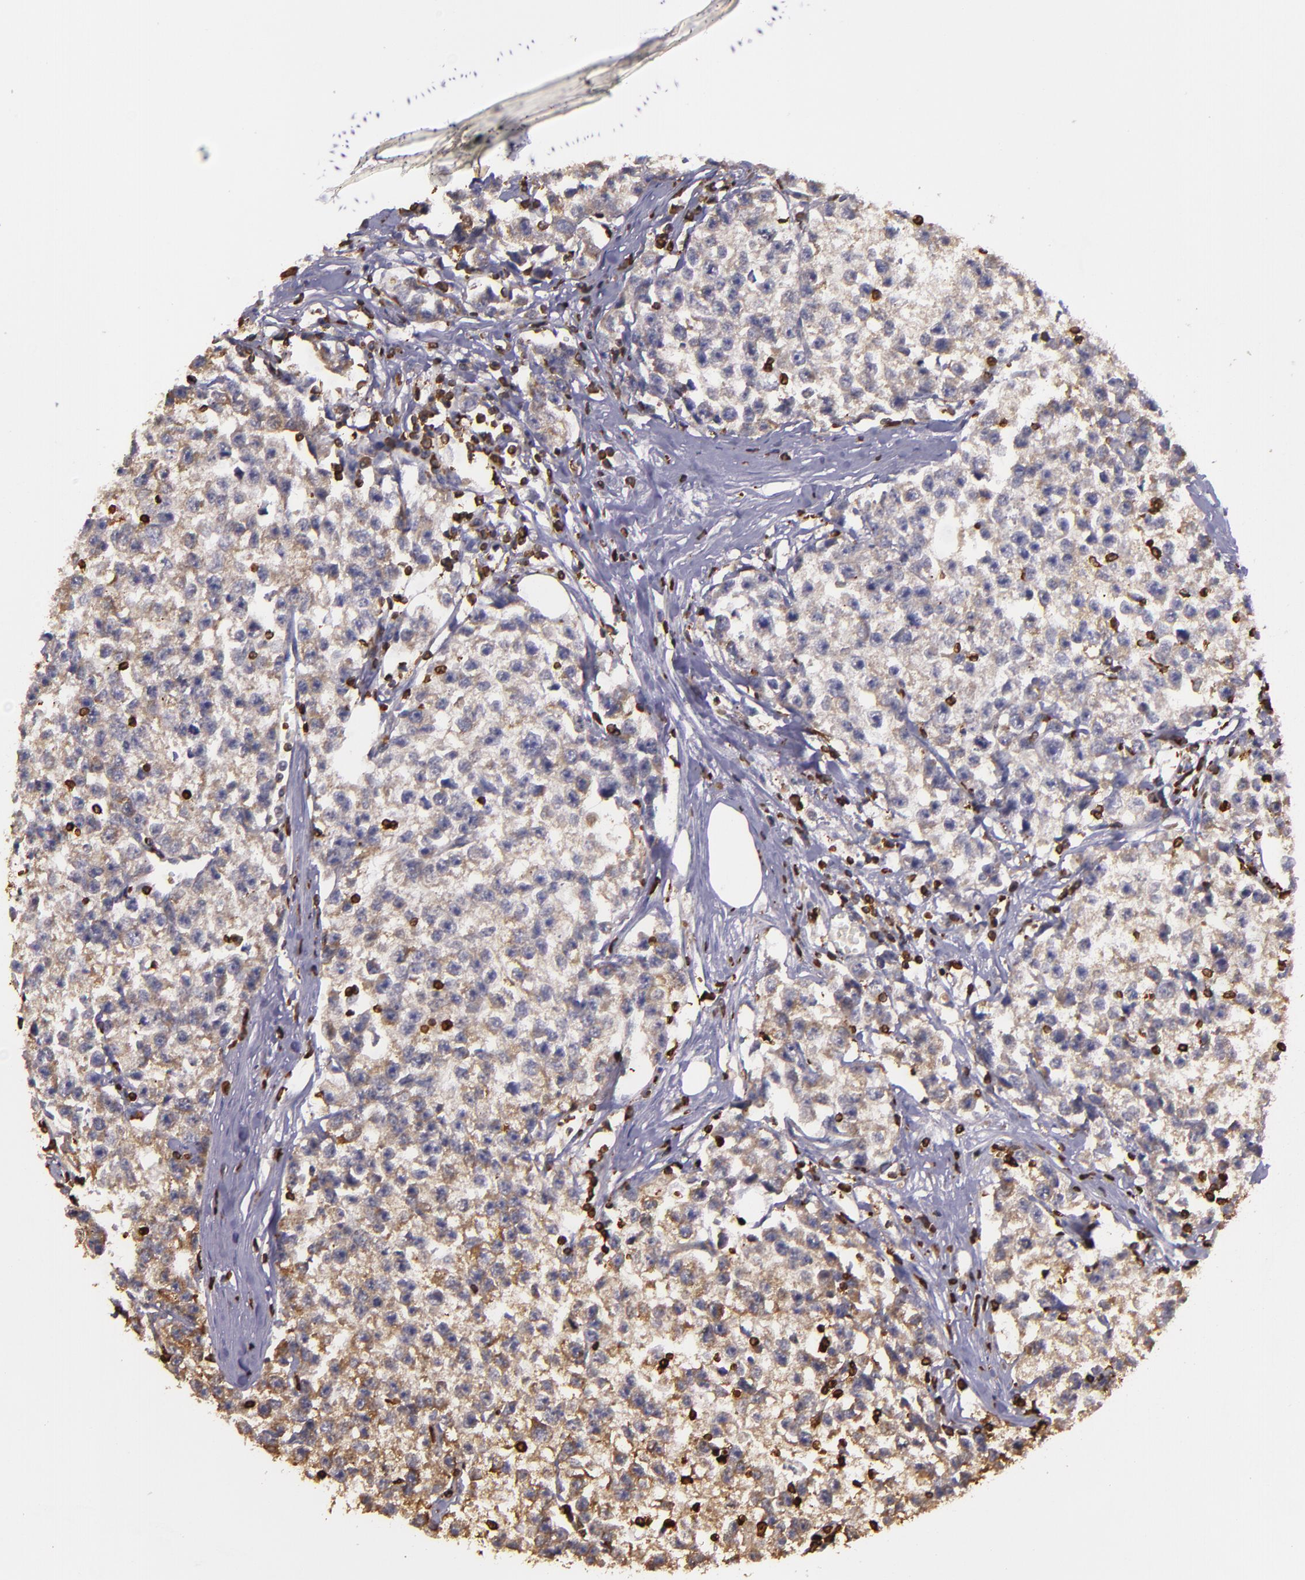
{"staining": {"intensity": "moderate", "quantity": ">75%", "location": "cytoplasmic/membranous"}, "tissue": "testis cancer", "cell_type": "Tumor cells", "image_type": "cancer", "snomed": [{"axis": "morphology", "description": "Seminoma, NOS"}, {"axis": "morphology", "description": "Carcinoma, Embryonal, NOS"}, {"axis": "topography", "description": "Testis"}], "caption": "A medium amount of moderate cytoplasmic/membranous staining is present in about >75% of tumor cells in testis cancer (seminoma) tissue. (DAB IHC with brightfield microscopy, high magnification).", "gene": "SLC9A3R1", "patient": {"sex": "male", "age": 30}}